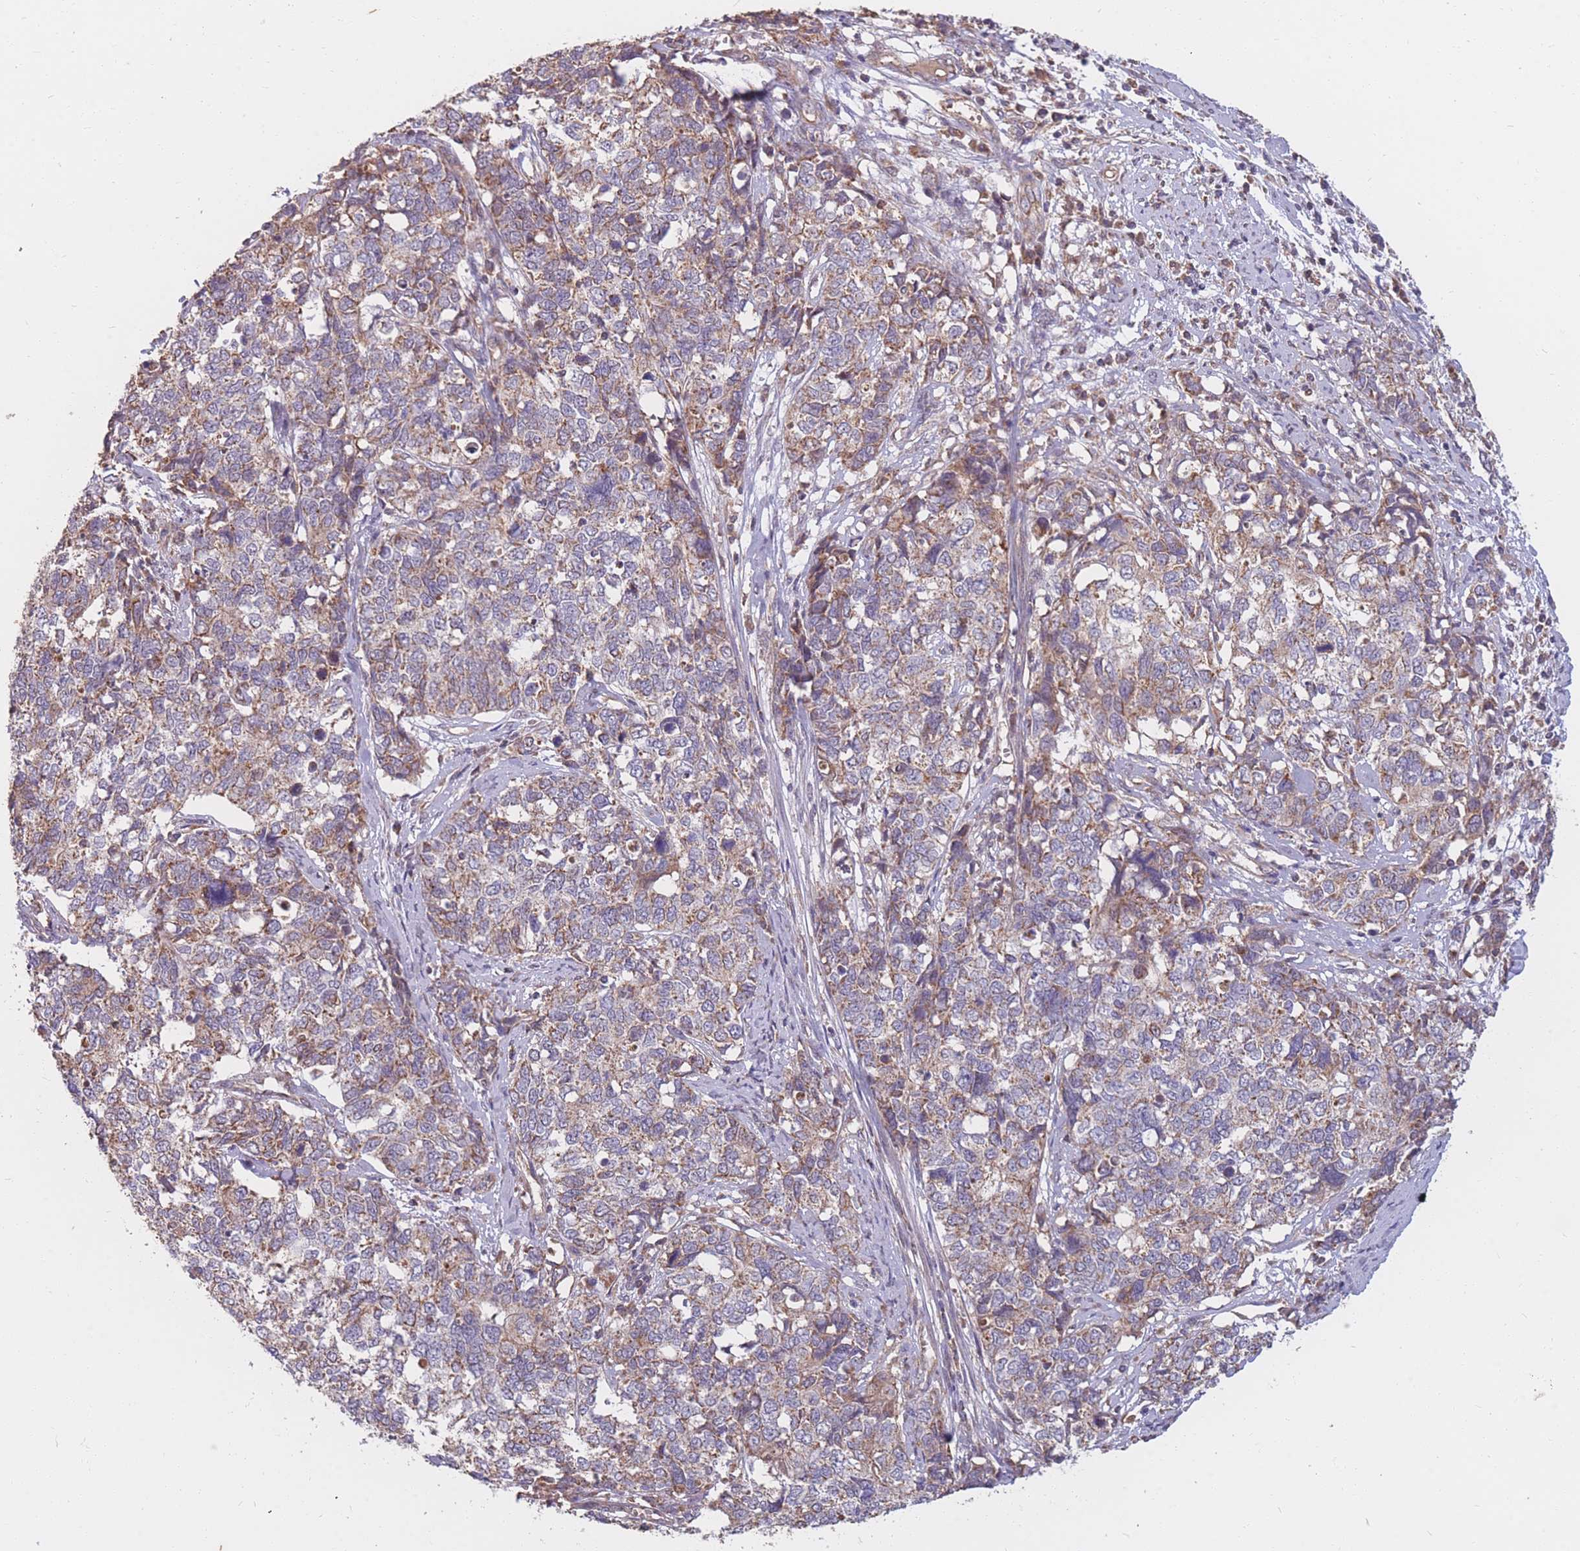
{"staining": {"intensity": "weak", "quantity": "25%-75%", "location": "cytoplasmic/membranous"}, "tissue": "cervical cancer", "cell_type": "Tumor cells", "image_type": "cancer", "snomed": [{"axis": "morphology", "description": "Squamous cell carcinoma, NOS"}, {"axis": "topography", "description": "Cervix"}], "caption": "The micrograph reveals a brown stain indicating the presence of a protein in the cytoplasmic/membranous of tumor cells in cervical cancer (squamous cell carcinoma).", "gene": "PTPMT1", "patient": {"sex": "female", "age": 63}}